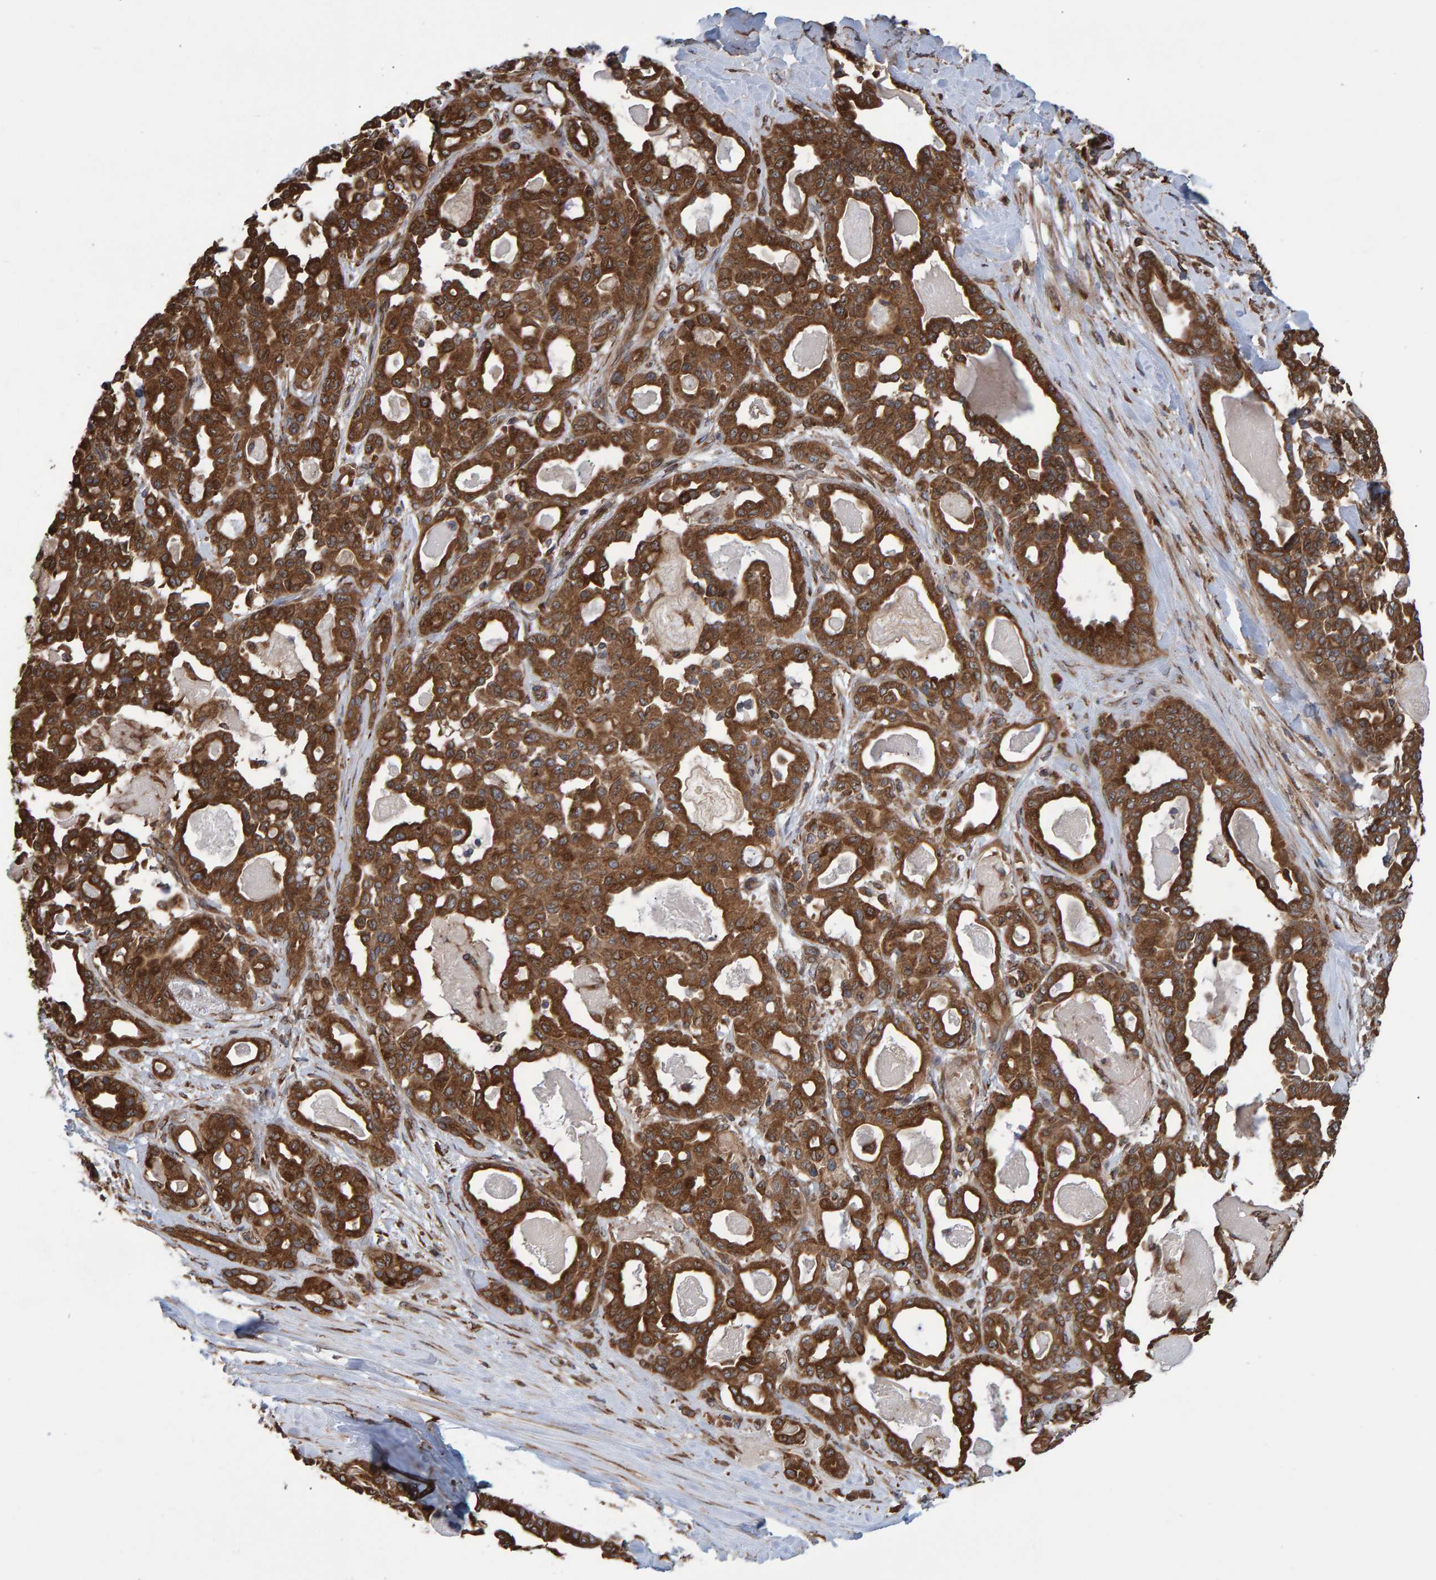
{"staining": {"intensity": "strong", "quantity": ">75%", "location": "cytoplasmic/membranous"}, "tissue": "pancreatic cancer", "cell_type": "Tumor cells", "image_type": "cancer", "snomed": [{"axis": "morphology", "description": "Adenocarcinoma, NOS"}, {"axis": "topography", "description": "Pancreas"}], "caption": "IHC of adenocarcinoma (pancreatic) demonstrates high levels of strong cytoplasmic/membranous expression in about >75% of tumor cells.", "gene": "FAM117A", "patient": {"sex": "male", "age": 63}}